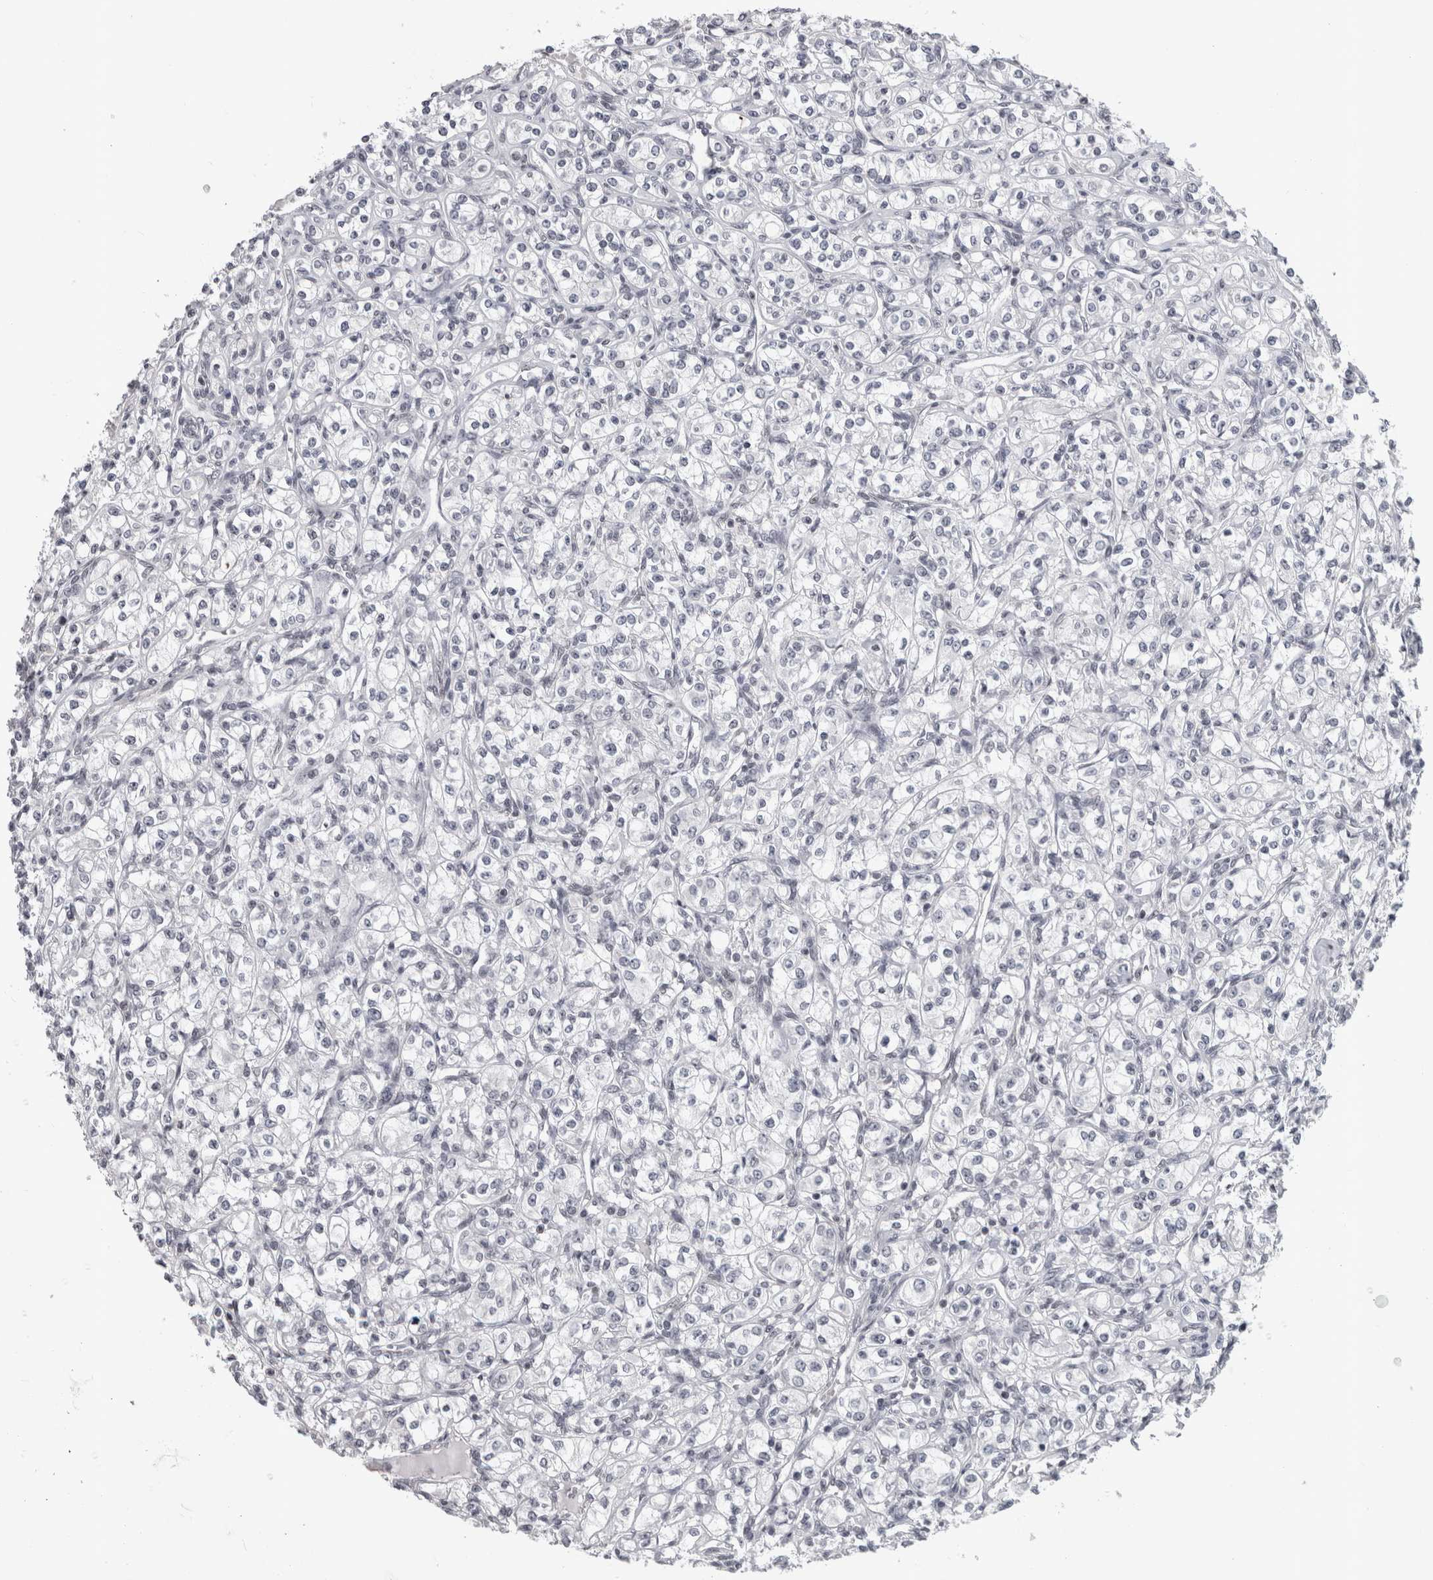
{"staining": {"intensity": "negative", "quantity": "none", "location": "none"}, "tissue": "renal cancer", "cell_type": "Tumor cells", "image_type": "cancer", "snomed": [{"axis": "morphology", "description": "Adenocarcinoma, NOS"}, {"axis": "topography", "description": "Kidney"}], "caption": "Tumor cells show no significant staining in renal cancer (adenocarcinoma).", "gene": "ARID4B", "patient": {"sex": "male", "age": 77}}